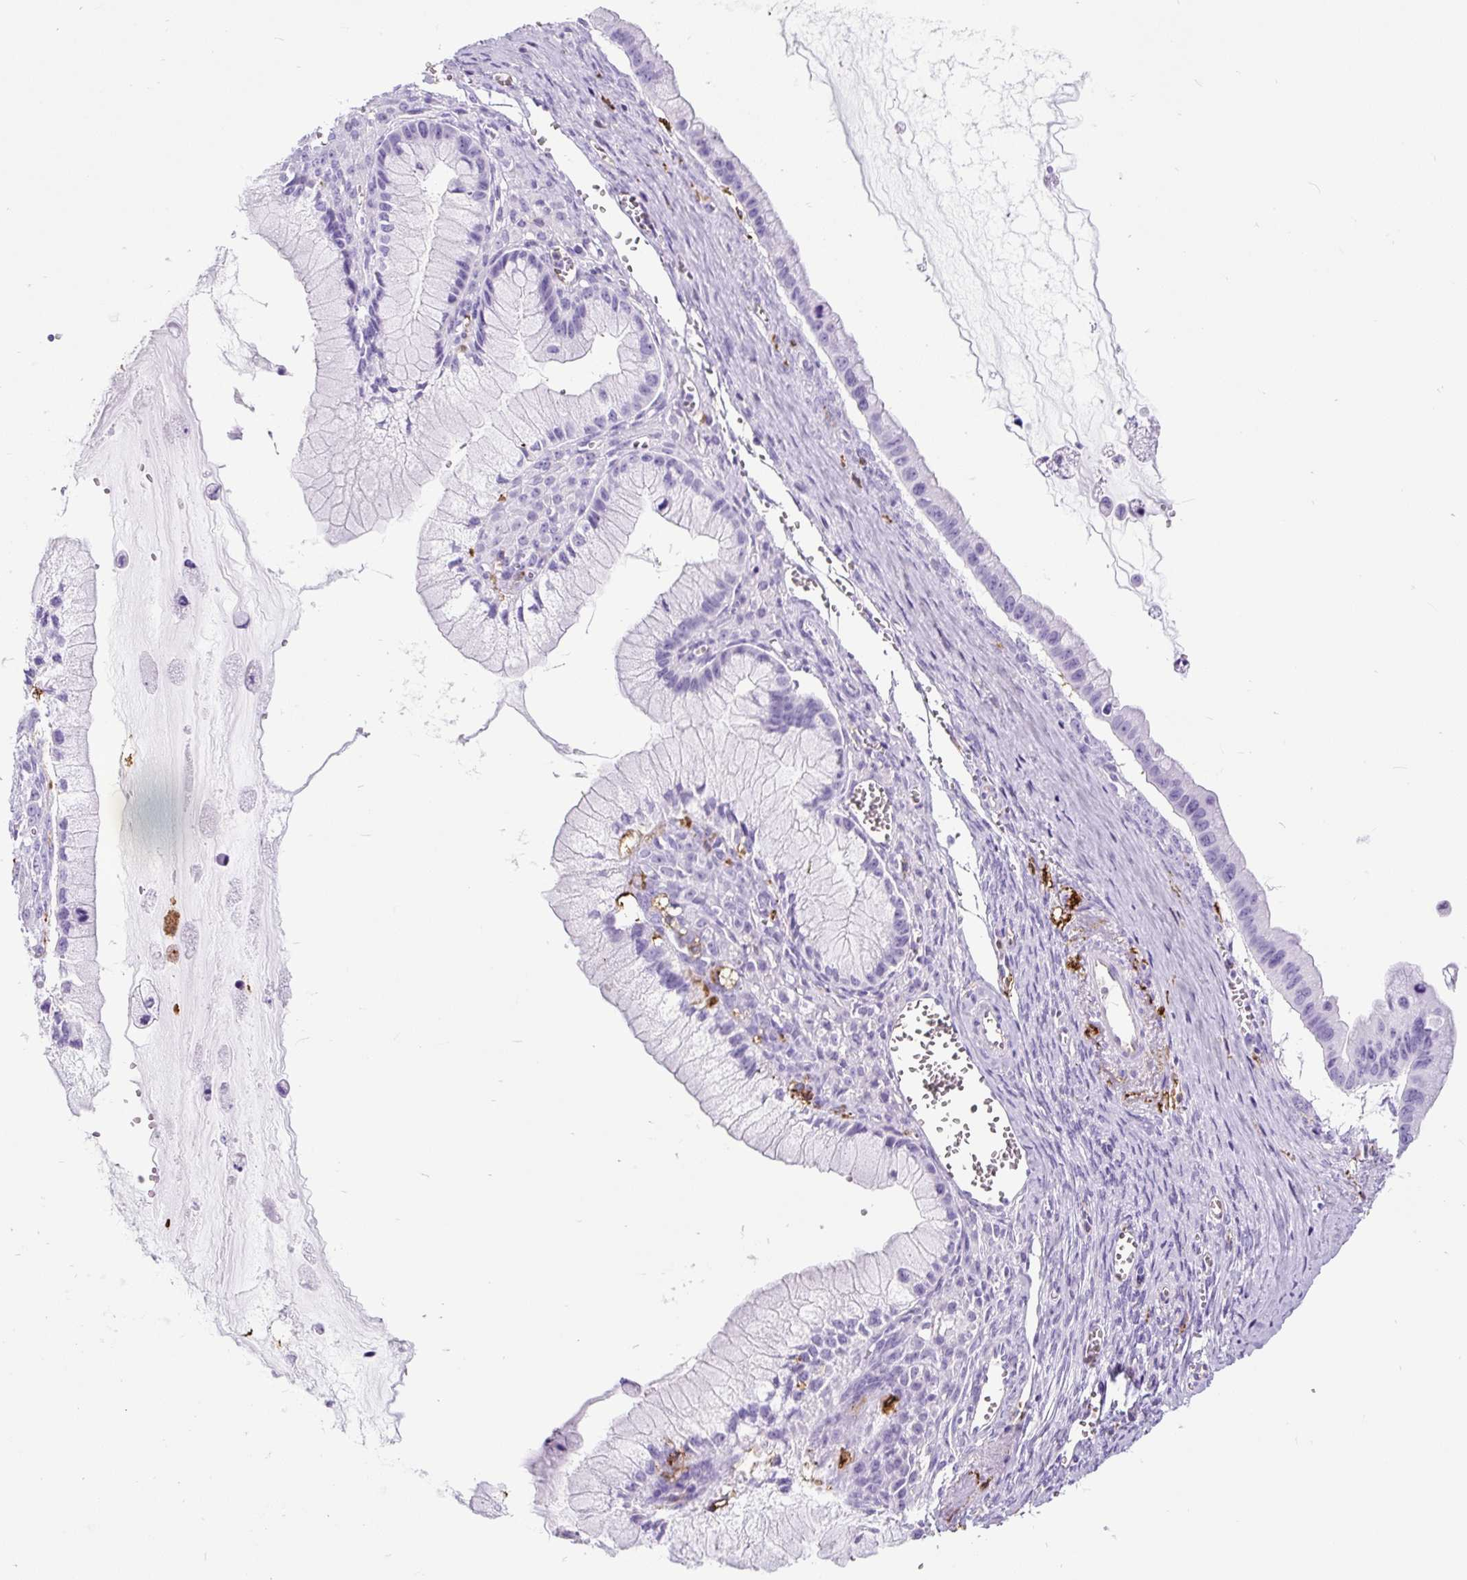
{"staining": {"intensity": "negative", "quantity": "none", "location": "none"}, "tissue": "ovarian cancer", "cell_type": "Tumor cells", "image_type": "cancer", "snomed": [{"axis": "morphology", "description": "Cystadenocarcinoma, mucinous, NOS"}, {"axis": "topography", "description": "Ovary"}], "caption": "Image shows no significant protein positivity in tumor cells of ovarian cancer. (Stains: DAB (3,3'-diaminobenzidine) immunohistochemistry with hematoxylin counter stain, Microscopy: brightfield microscopy at high magnification).", "gene": "HLA-DRA", "patient": {"sex": "female", "age": 59}}